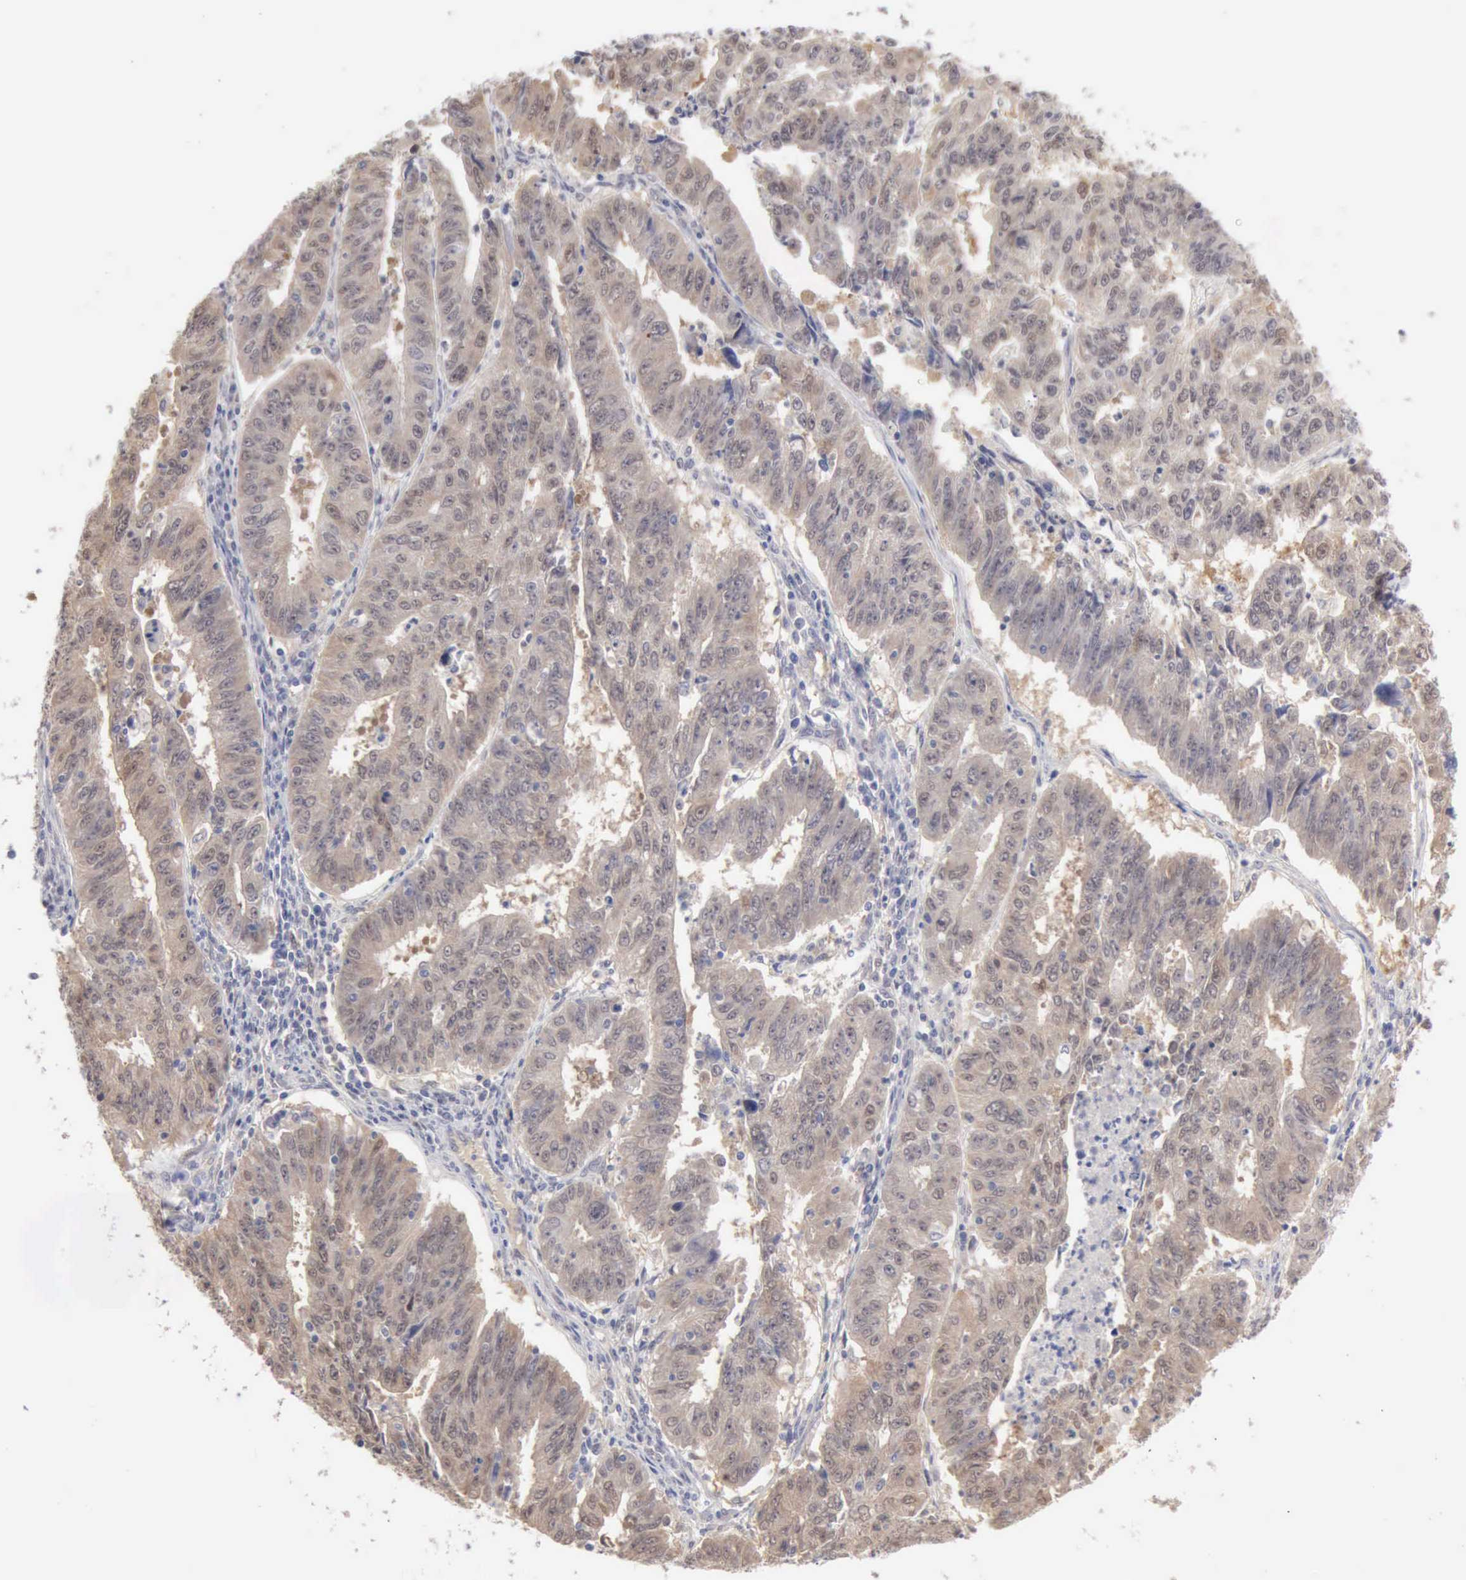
{"staining": {"intensity": "weak", "quantity": ">75%", "location": "cytoplasmic/membranous"}, "tissue": "endometrial cancer", "cell_type": "Tumor cells", "image_type": "cancer", "snomed": [{"axis": "morphology", "description": "Adenocarcinoma, NOS"}, {"axis": "topography", "description": "Endometrium"}], "caption": "This photomicrograph shows endometrial adenocarcinoma stained with immunohistochemistry (IHC) to label a protein in brown. The cytoplasmic/membranous of tumor cells show weak positivity for the protein. Nuclei are counter-stained blue.", "gene": "PTGR2", "patient": {"sex": "female", "age": 42}}